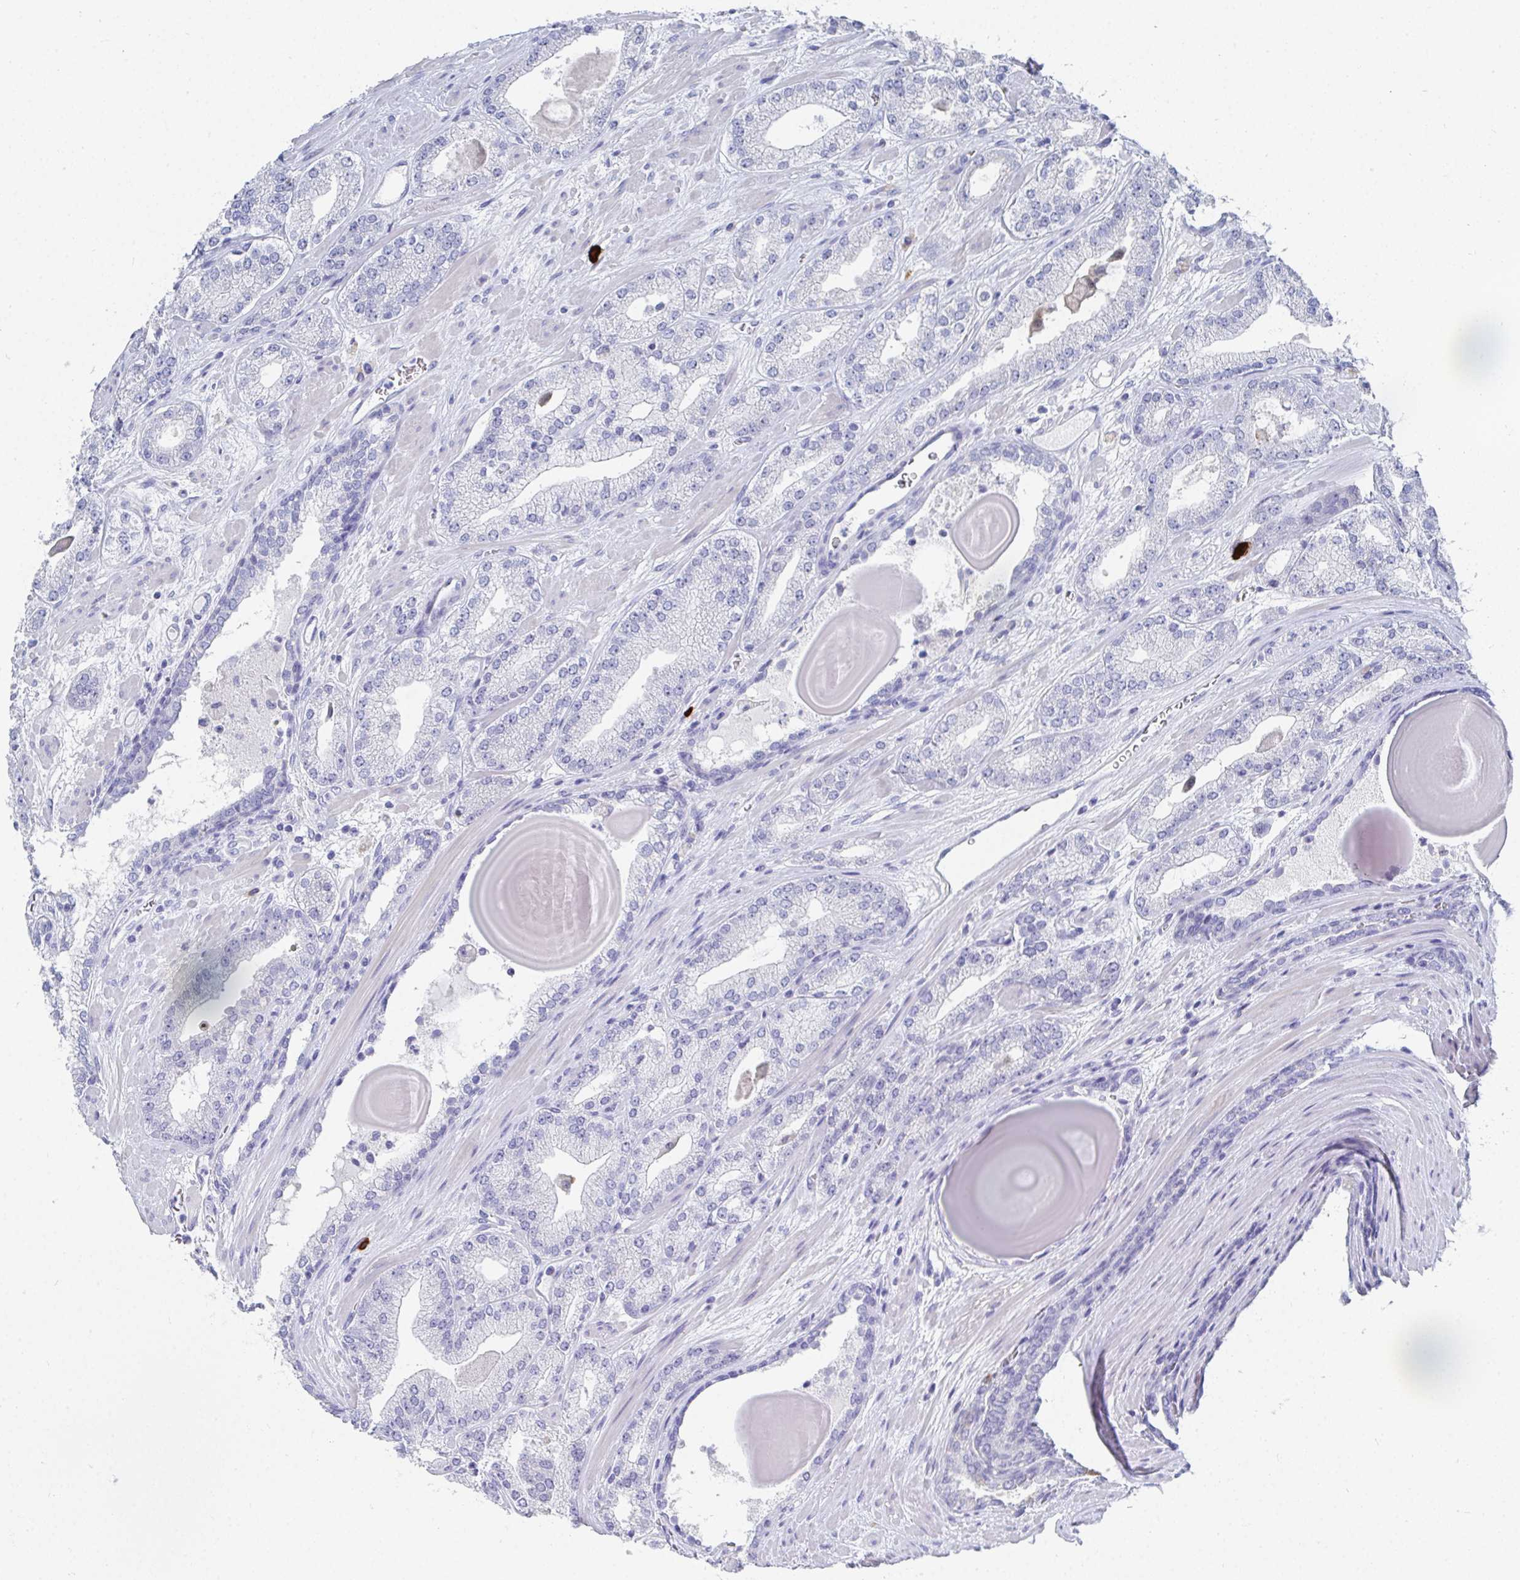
{"staining": {"intensity": "negative", "quantity": "none", "location": "none"}, "tissue": "prostate cancer", "cell_type": "Tumor cells", "image_type": "cancer", "snomed": [{"axis": "morphology", "description": "Adenocarcinoma, High grade"}, {"axis": "topography", "description": "Prostate"}], "caption": "IHC of human high-grade adenocarcinoma (prostate) reveals no expression in tumor cells. (DAB (3,3'-diaminobenzidine) IHC with hematoxylin counter stain).", "gene": "GRIA1", "patient": {"sex": "male", "age": 64}}